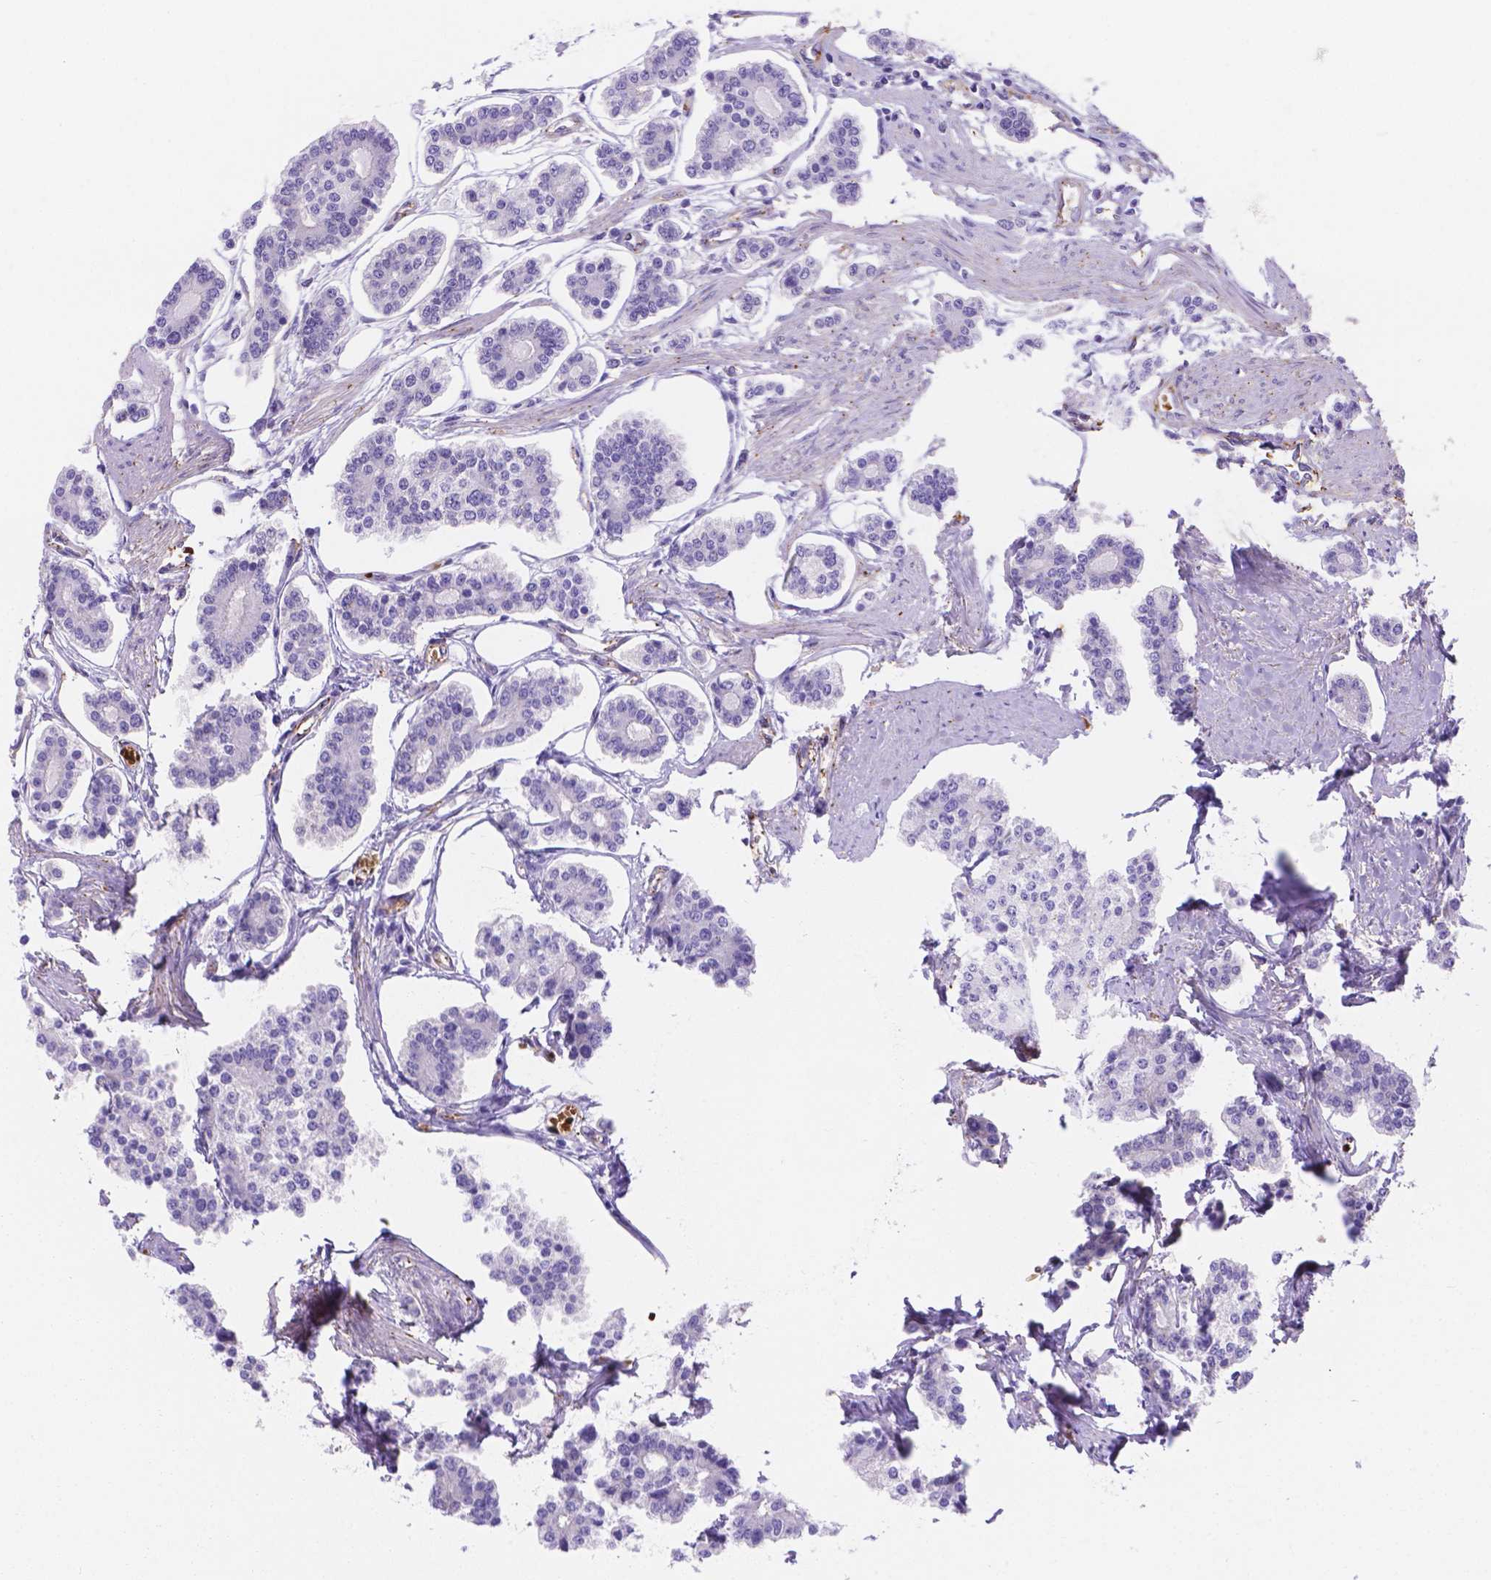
{"staining": {"intensity": "negative", "quantity": "none", "location": "none"}, "tissue": "carcinoid", "cell_type": "Tumor cells", "image_type": "cancer", "snomed": [{"axis": "morphology", "description": "Carcinoid, malignant, NOS"}, {"axis": "topography", "description": "Small intestine"}], "caption": "Histopathology image shows no protein staining in tumor cells of carcinoid tissue.", "gene": "SLC40A1", "patient": {"sex": "female", "age": 65}}